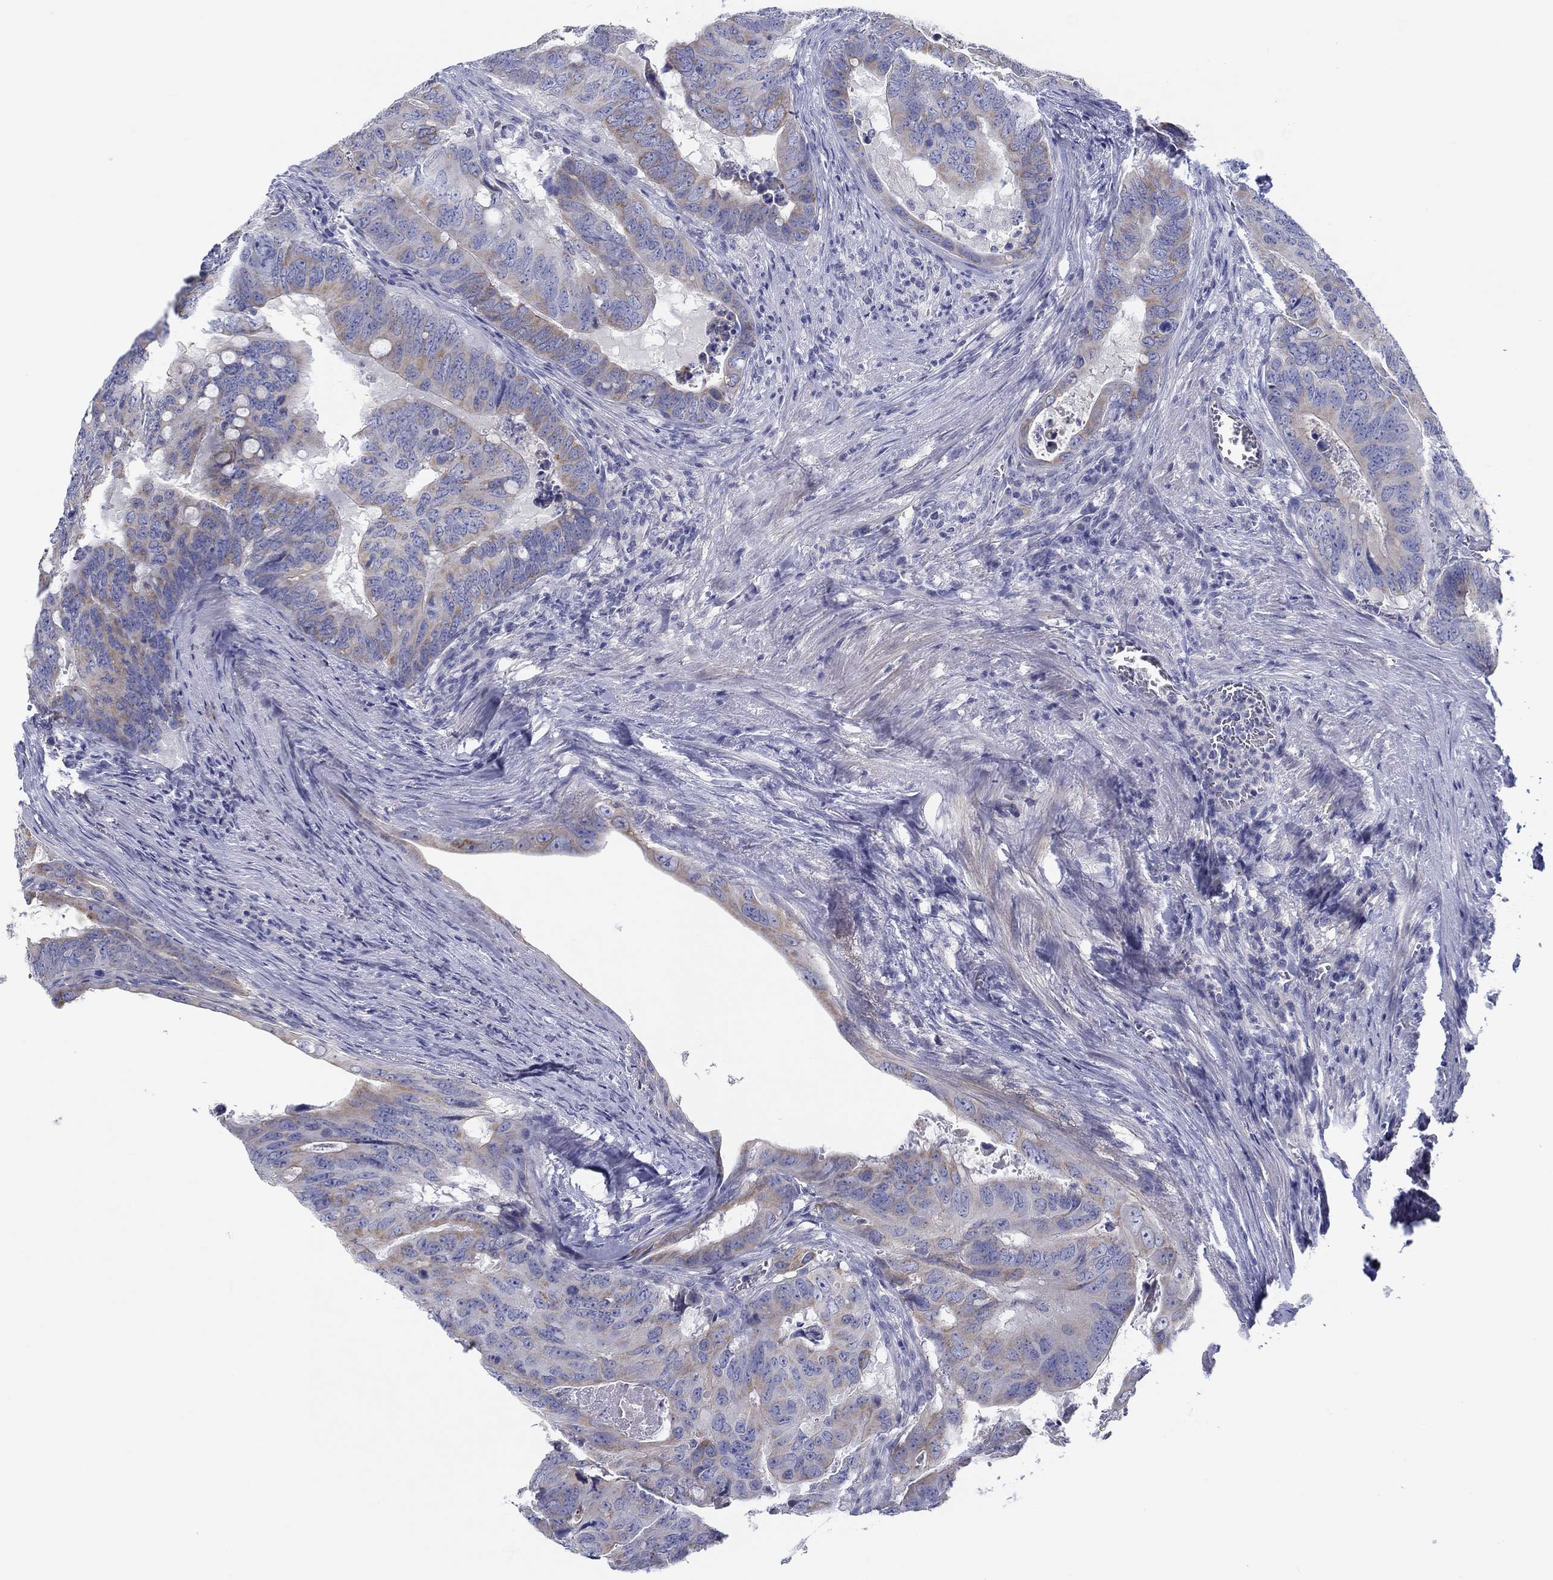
{"staining": {"intensity": "weak", "quantity": "25%-75%", "location": "cytoplasmic/membranous"}, "tissue": "colorectal cancer", "cell_type": "Tumor cells", "image_type": "cancer", "snomed": [{"axis": "morphology", "description": "Adenocarcinoma, NOS"}, {"axis": "topography", "description": "Colon"}], "caption": "Weak cytoplasmic/membranous expression is present in about 25%-75% of tumor cells in colorectal cancer.", "gene": "HAPLN4", "patient": {"sex": "male", "age": 79}}